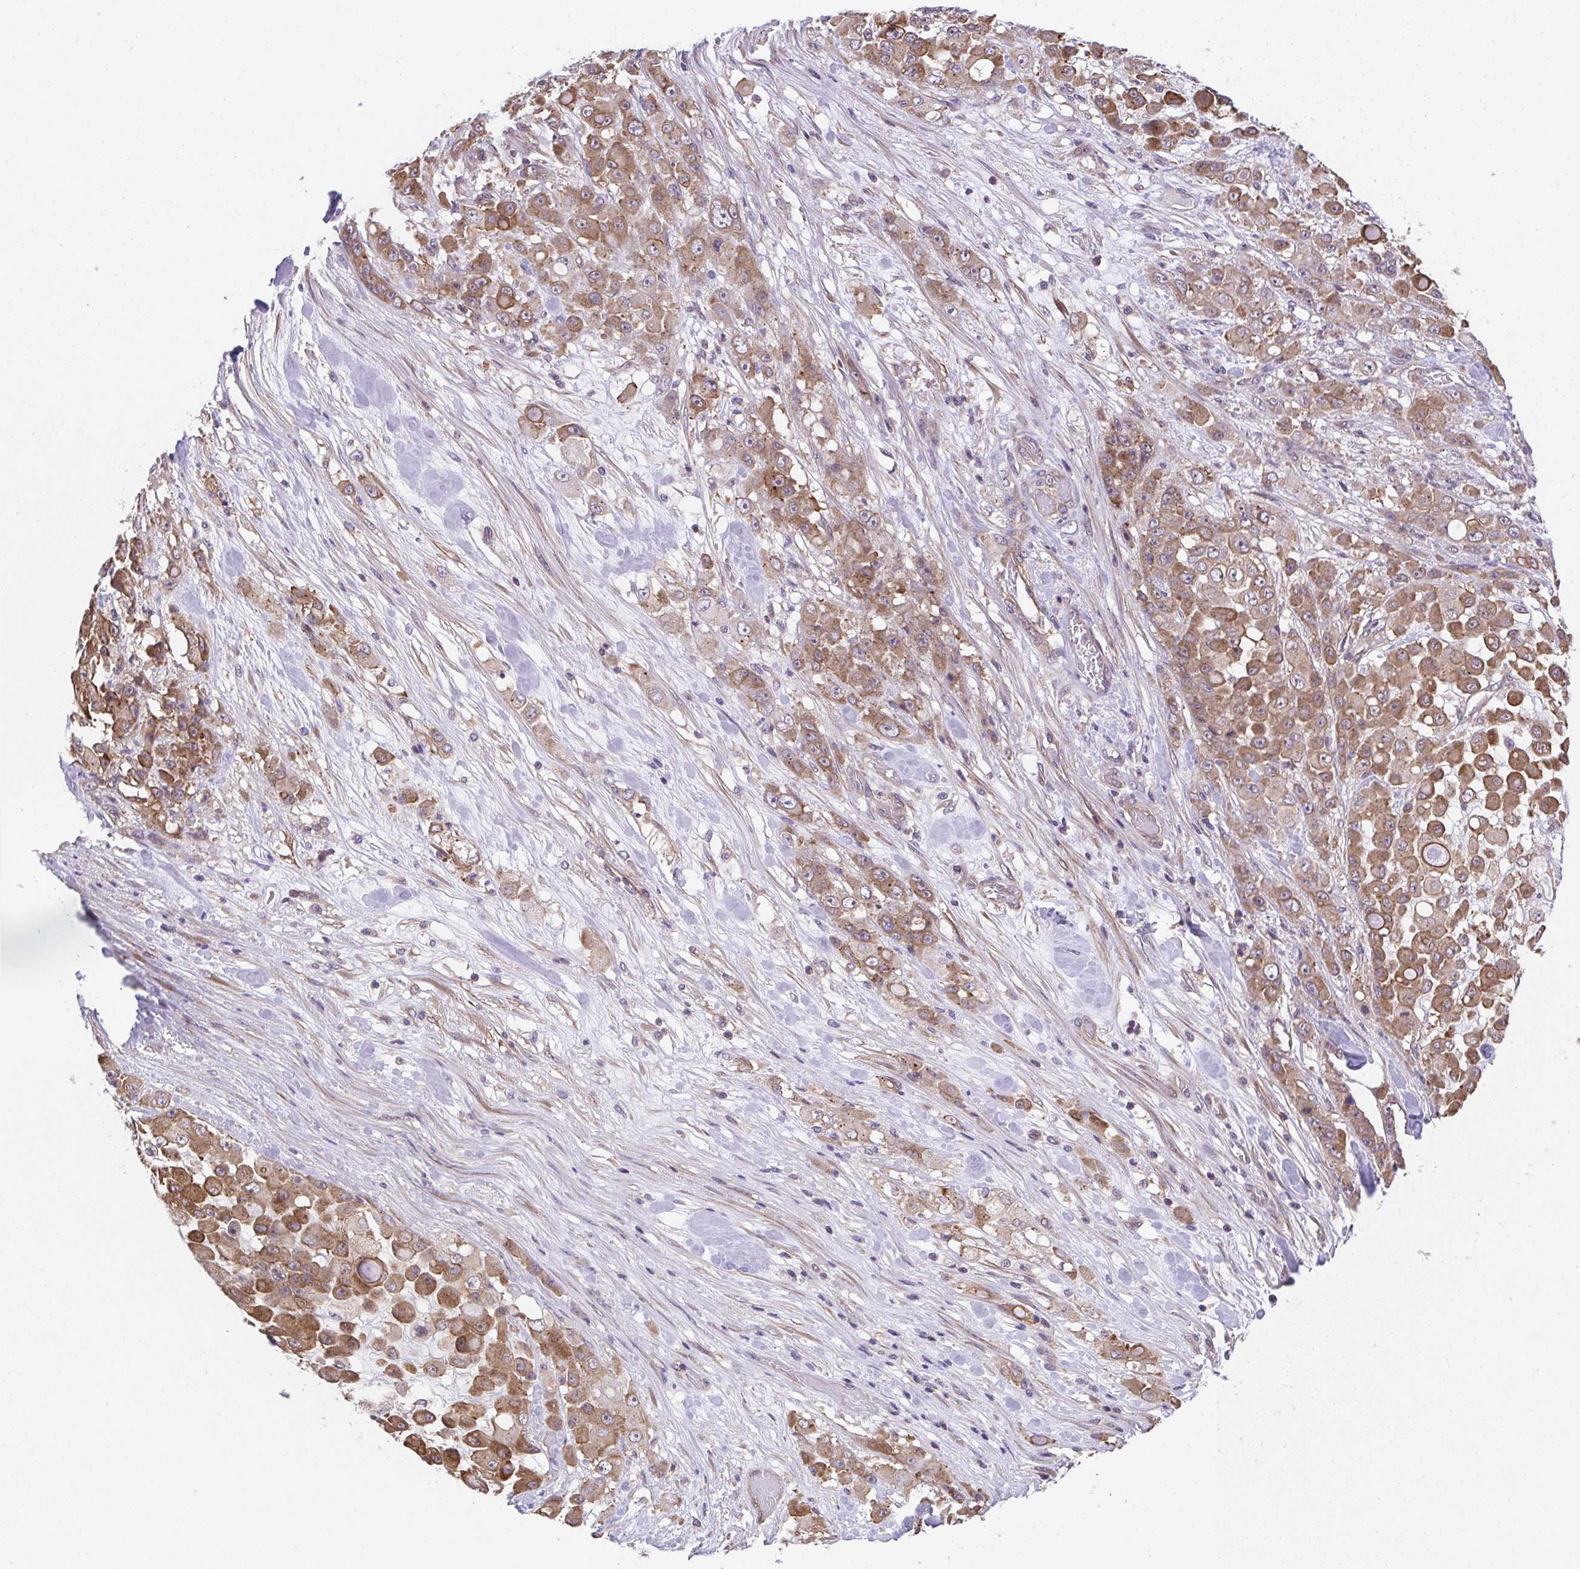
{"staining": {"intensity": "moderate", "quantity": ">75%", "location": "cytoplasmic/membranous"}, "tissue": "stomach cancer", "cell_type": "Tumor cells", "image_type": "cancer", "snomed": [{"axis": "morphology", "description": "Adenocarcinoma, NOS"}, {"axis": "topography", "description": "Stomach"}], "caption": "A medium amount of moderate cytoplasmic/membranous positivity is present in approximately >75% of tumor cells in stomach adenocarcinoma tissue.", "gene": "ZNF696", "patient": {"sex": "female", "age": 76}}